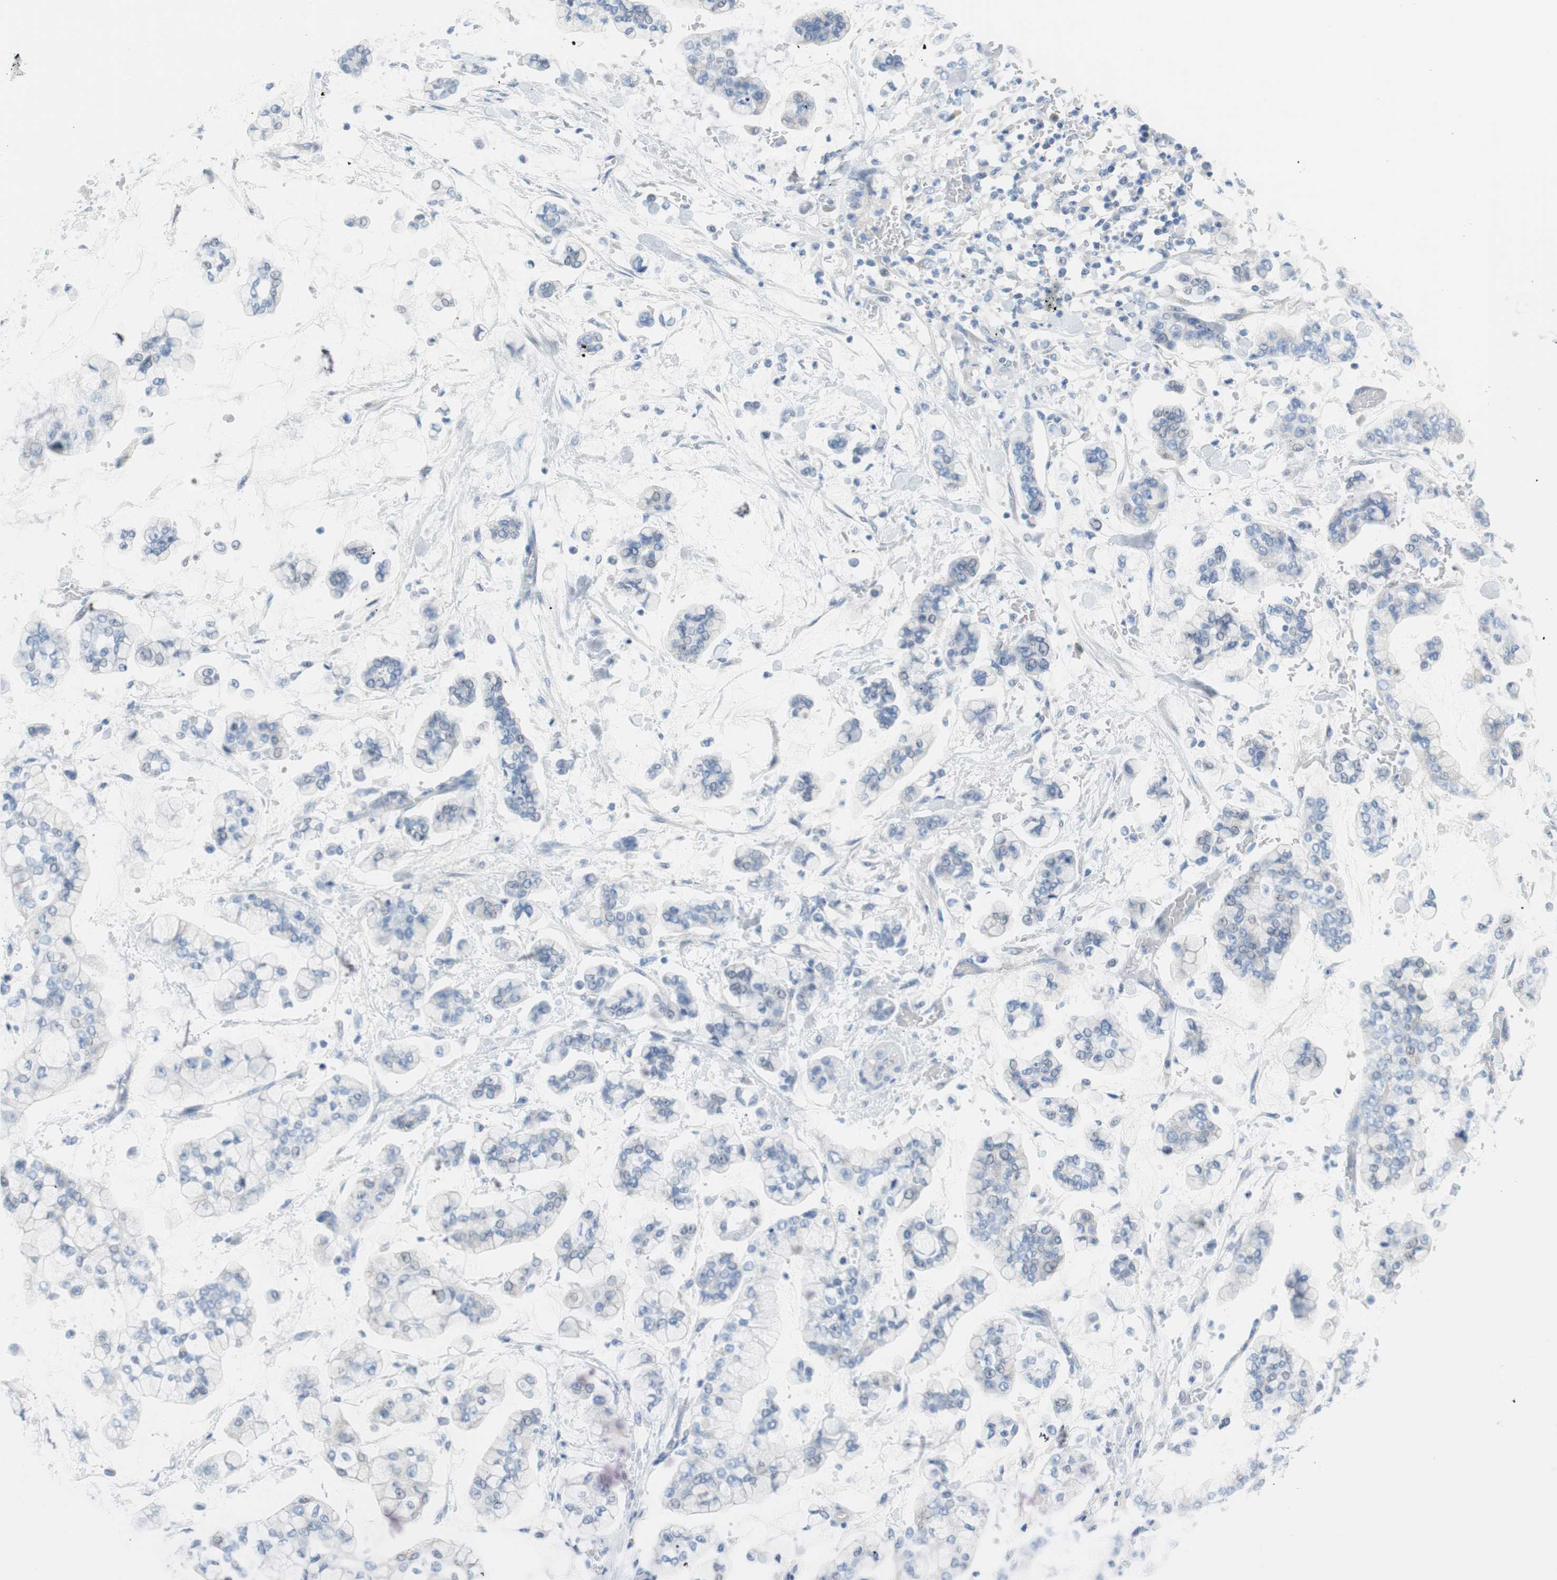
{"staining": {"intensity": "negative", "quantity": "none", "location": "none"}, "tissue": "stomach cancer", "cell_type": "Tumor cells", "image_type": "cancer", "snomed": [{"axis": "morphology", "description": "Normal tissue, NOS"}, {"axis": "morphology", "description": "Adenocarcinoma, NOS"}, {"axis": "topography", "description": "Stomach, upper"}, {"axis": "topography", "description": "Stomach"}], "caption": "This is an immunohistochemistry (IHC) micrograph of stomach adenocarcinoma. There is no staining in tumor cells.", "gene": "MYH1", "patient": {"sex": "male", "age": 76}}